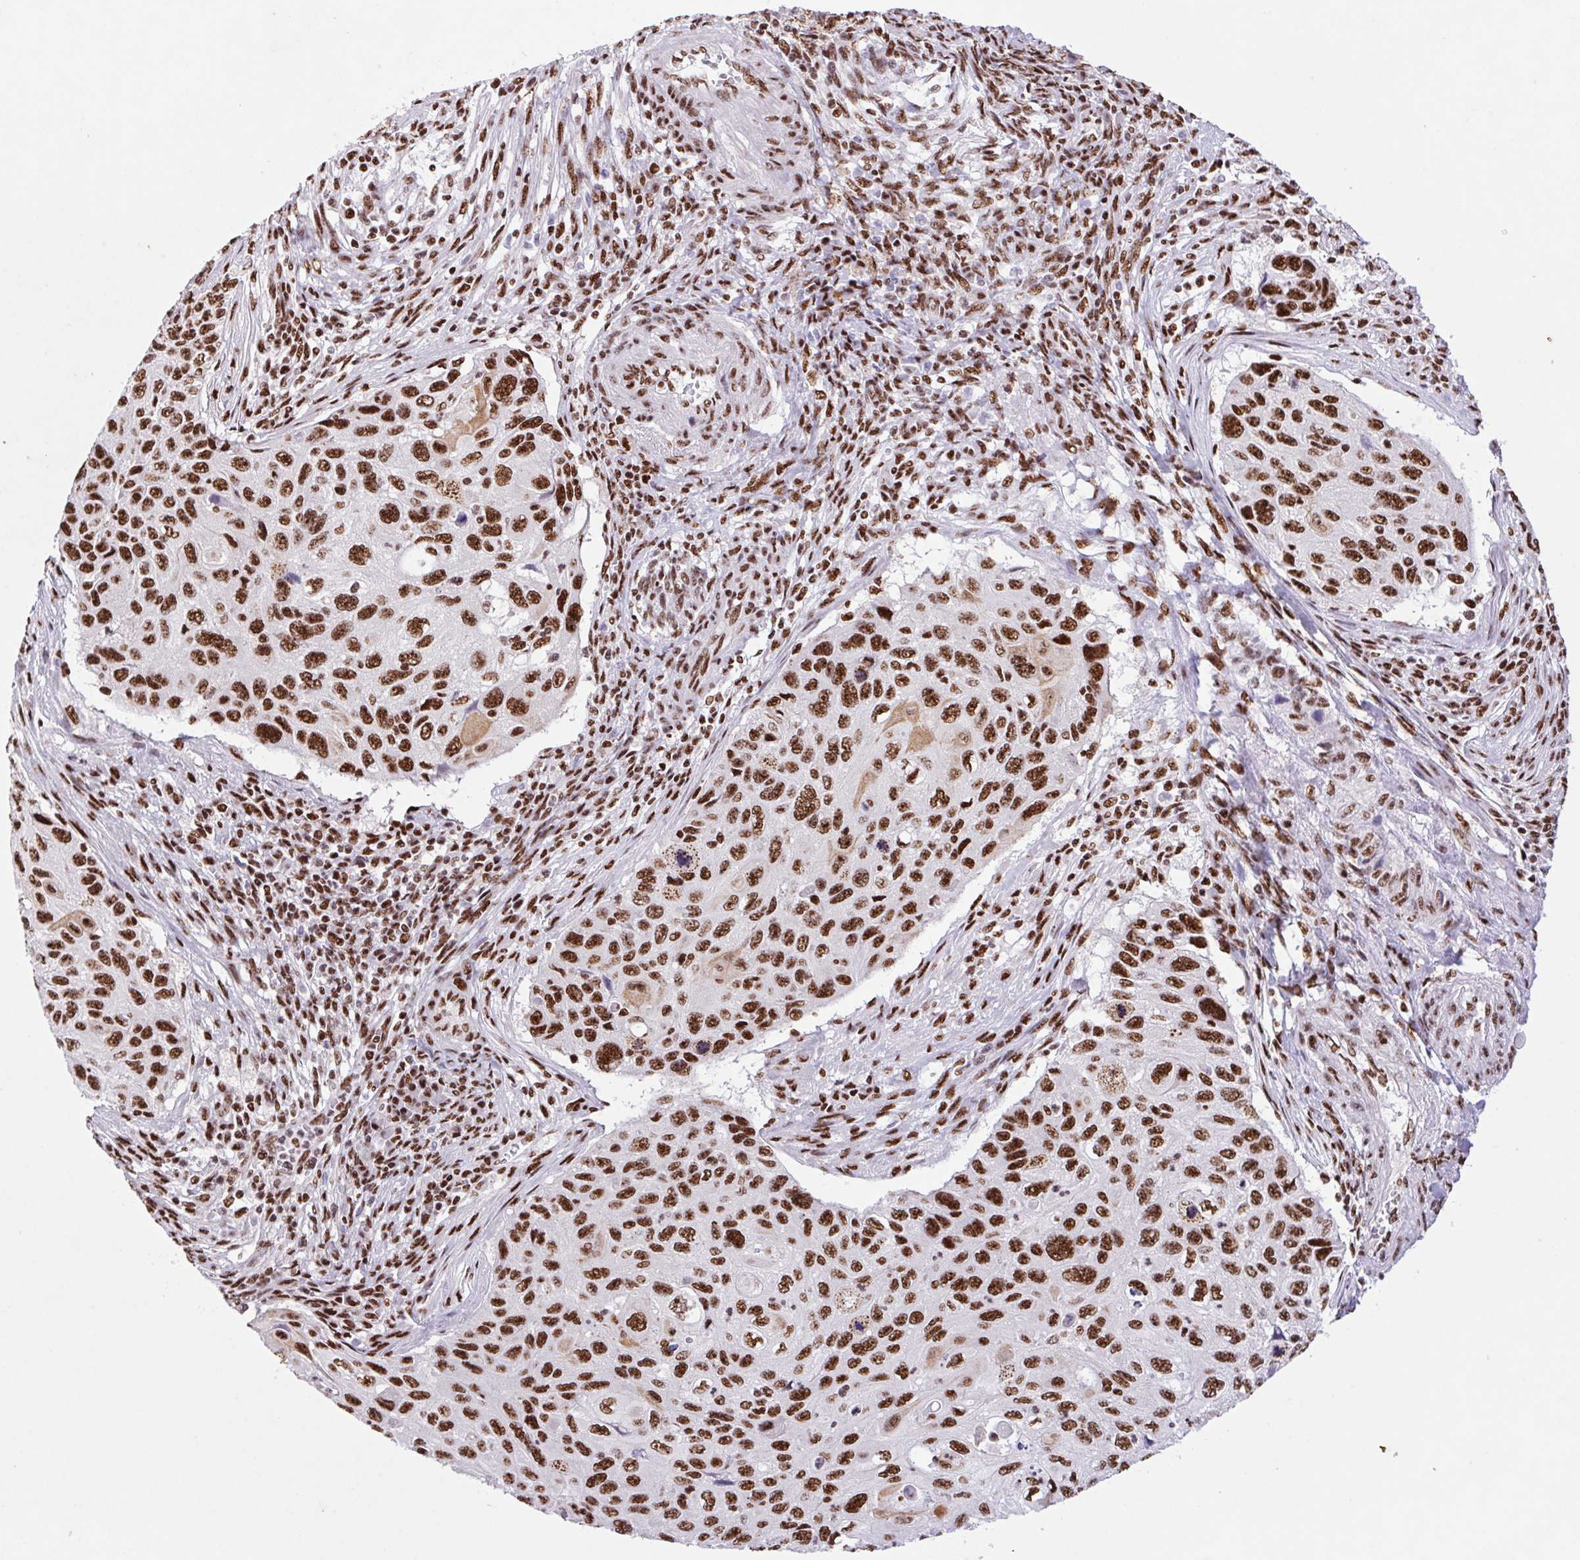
{"staining": {"intensity": "strong", "quantity": ">75%", "location": "nuclear"}, "tissue": "cervical cancer", "cell_type": "Tumor cells", "image_type": "cancer", "snomed": [{"axis": "morphology", "description": "Squamous cell carcinoma, NOS"}, {"axis": "topography", "description": "Cervix"}], "caption": "Immunohistochemical staining of squamous cell carcinoma (cervical) demonstrates high levels of strong nuclear protein staining in approximately >75% of tumor cells.", "gene": "LDLRAD4", "patient": {"sex": "female", "age": 70}}